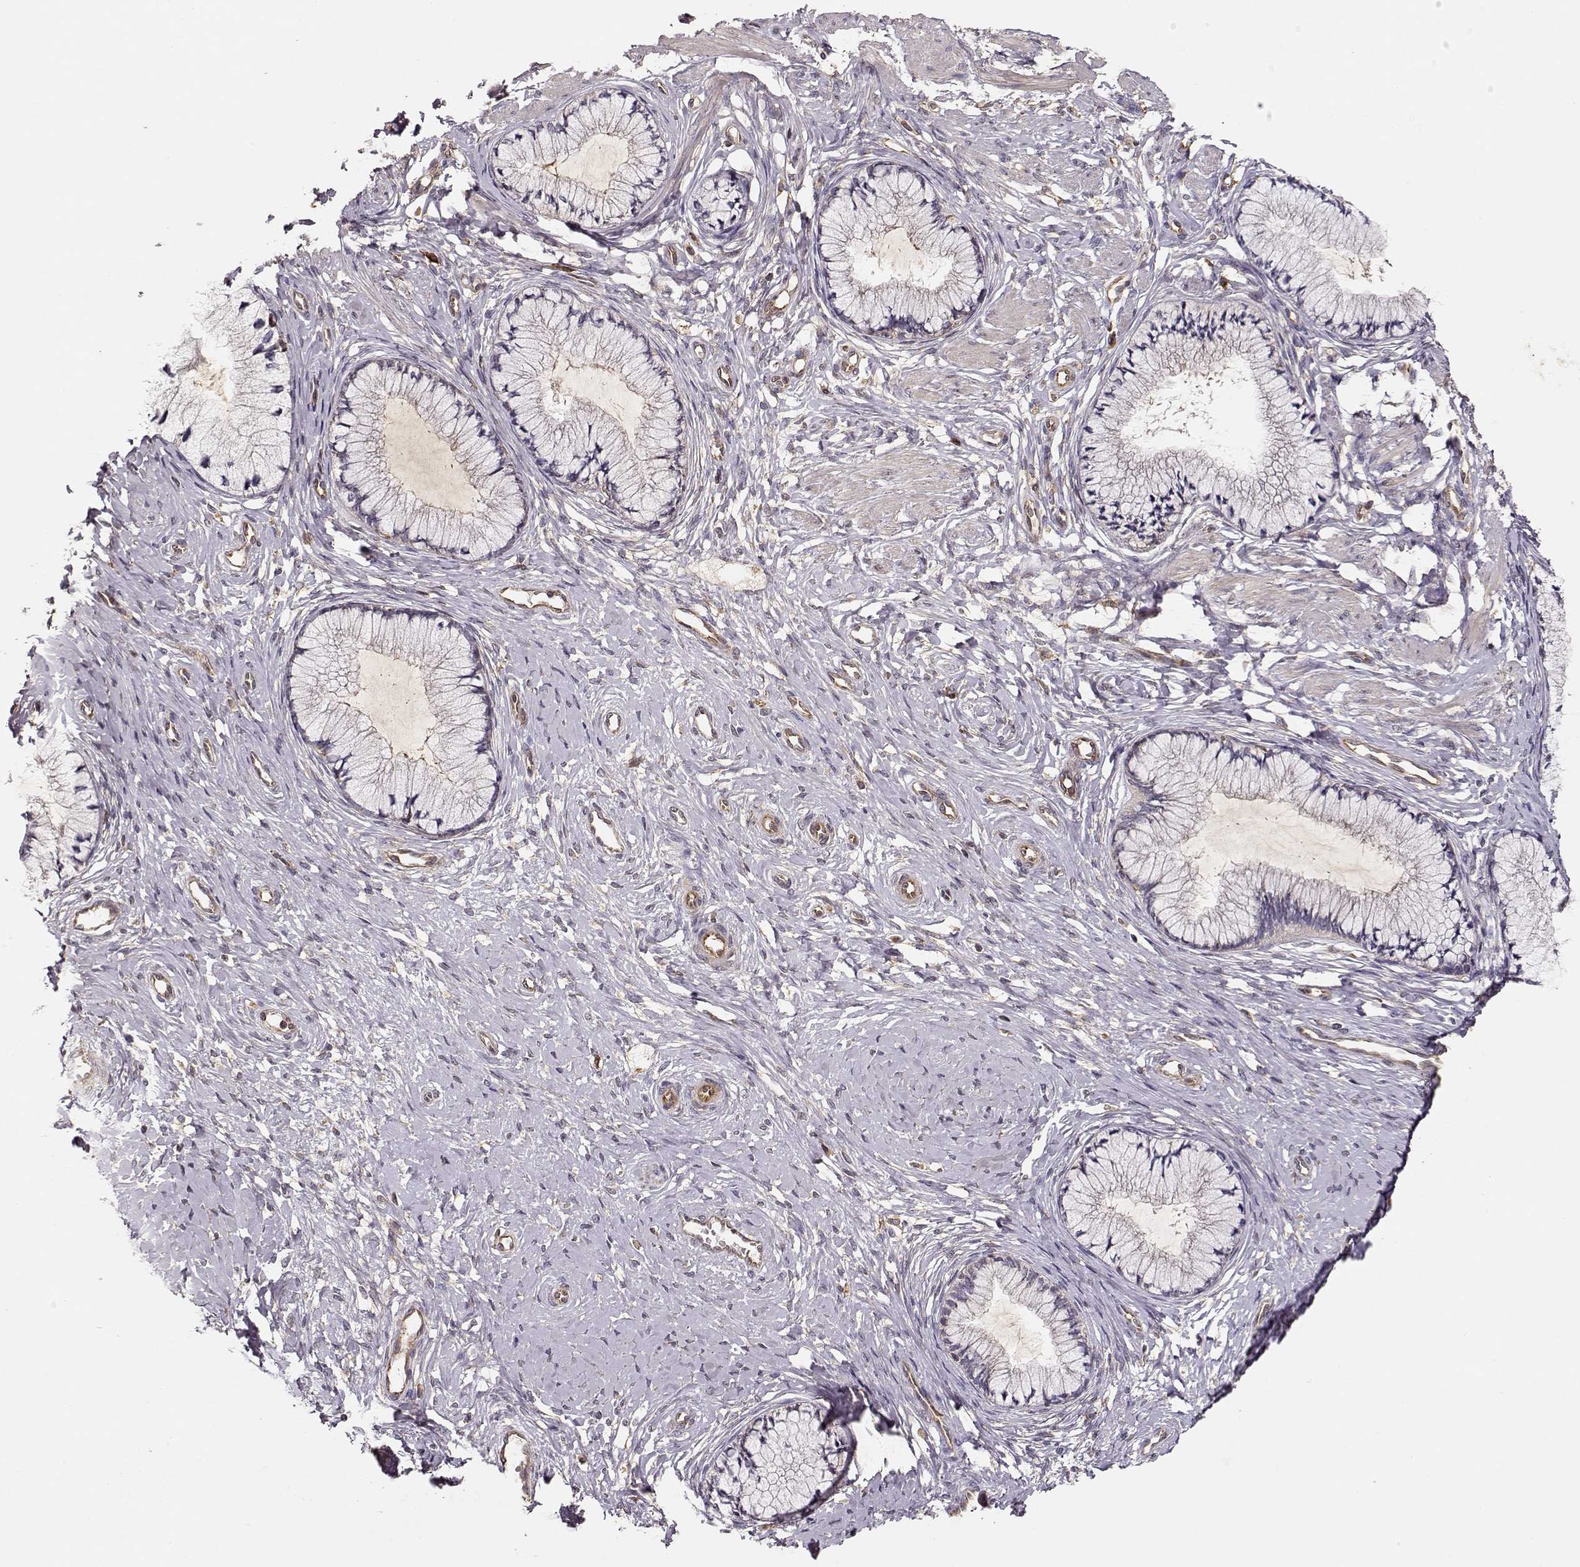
{"staining": {"intensity": "negative", "quantity": "none", "location": "none"}, "tissue": "cervix", "cell_type": "Glandular cells", "image_type": "normal", "snomed": [{"axis": "morphology", "description": "Normal tissue, NOS"}, {"axis": "topography", "description": "Cervix"}], "caption": "There is no significant expression in glandular cells of cervix. (DAB IHC visualized using brightfield microscopy, high magnification).", "gene": "ARHGEF2", "patient": {"sex": "female", "age": 37}}